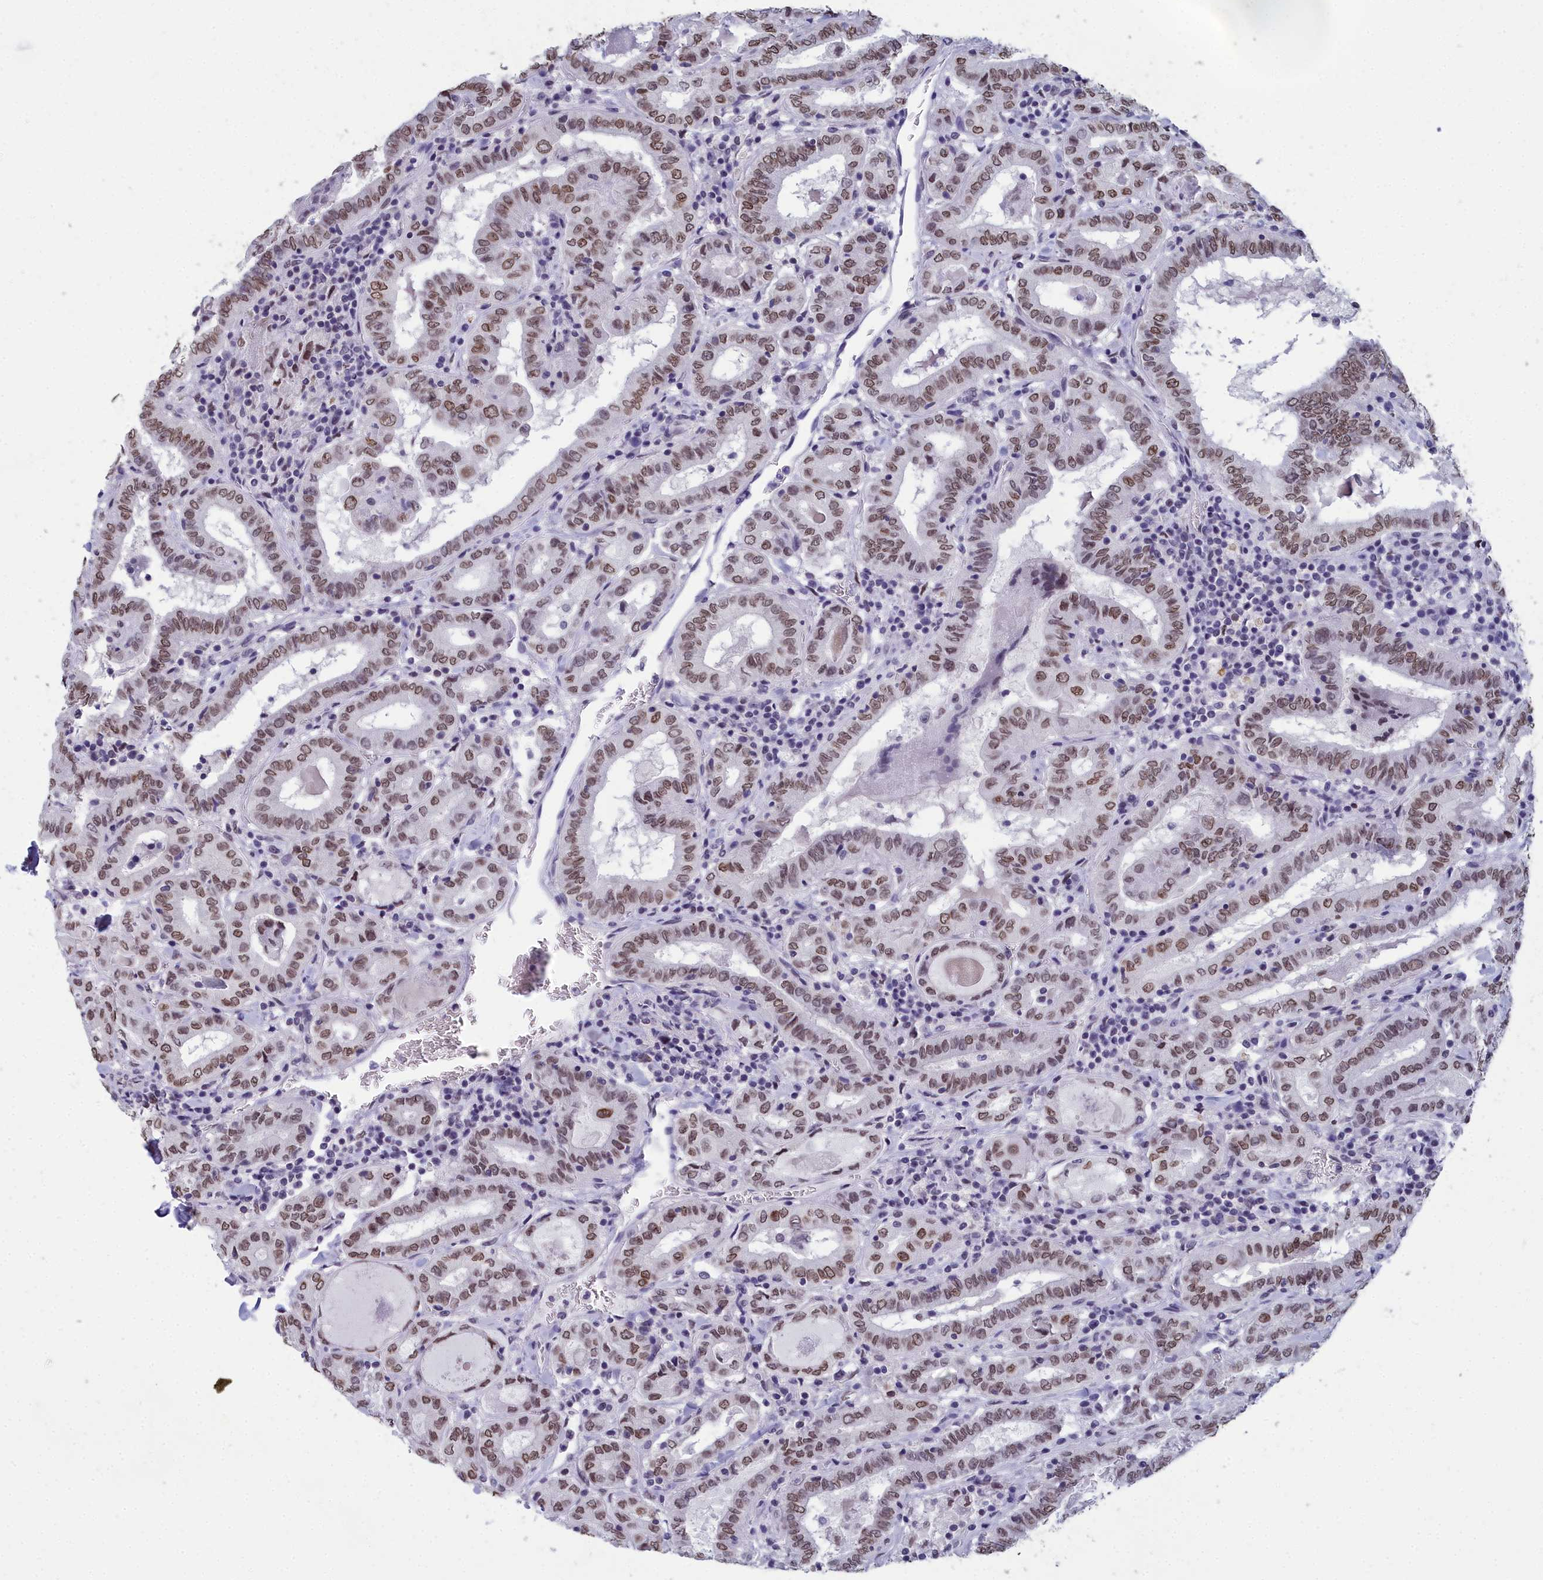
{"staining": {"intensity": "moderate", "quantity": ">75%", "location": "nuclear"}, "tissue": "thyroid cancer", "cell_type": "Tumor cells", "image_type": "cancer", "snomed": [{"axis": "morphology", "description": "Papillary adenocarcinoma, NOS"}, {"axis": "topography", "description": "Thyroid gland"}], "caption": "Immunohistochemical staining of human papillary adenocarcinoma (thyroid) exhibits medium levels of moderate nuclear staining in about >75% of tumor cells.", "gene": "CCDC97", "patient": {"sex": "female", "age": 72}}